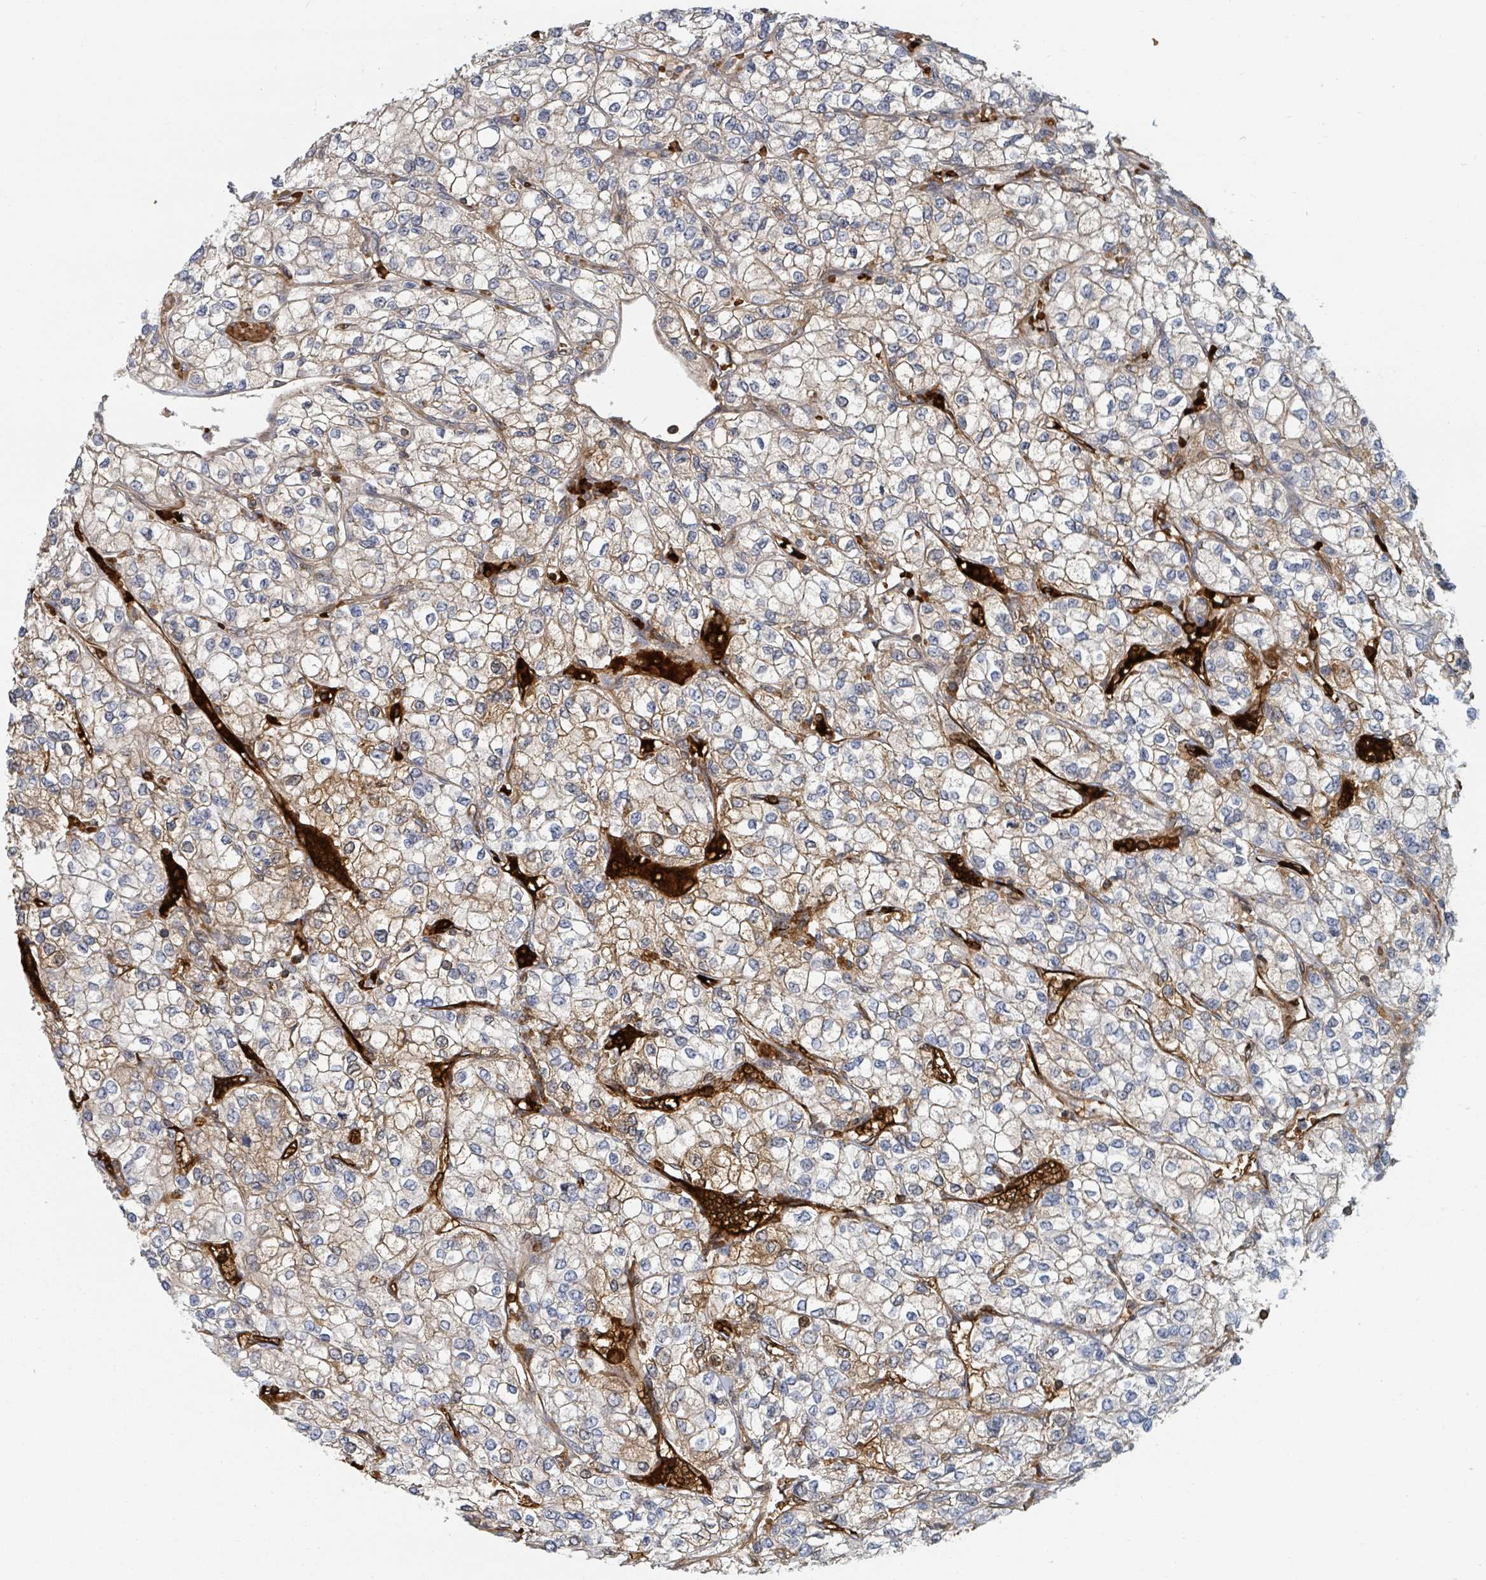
{"staining": {"intensity": "moderate", "quantity": "25%-75%", "location": "cytoplasmic/membranous"}, "tissue": "renal cancer", "cell_type": "Tumor cells", "image_type": "cancer", "snomed": [{"axis": "morphology", "description": "Adenocarcinoma, NOS"}, {"axis": "topography", "description": "Kidney"}], "caption": "Immunohistochemical staining of adenocarcinoma (renal) shows moderate cytoplasmic/membranous protein expression in about 25%-75% of tumor cells.", "gene": "TRPC4AP", "patient": {"sex": "male", "age": 80}}